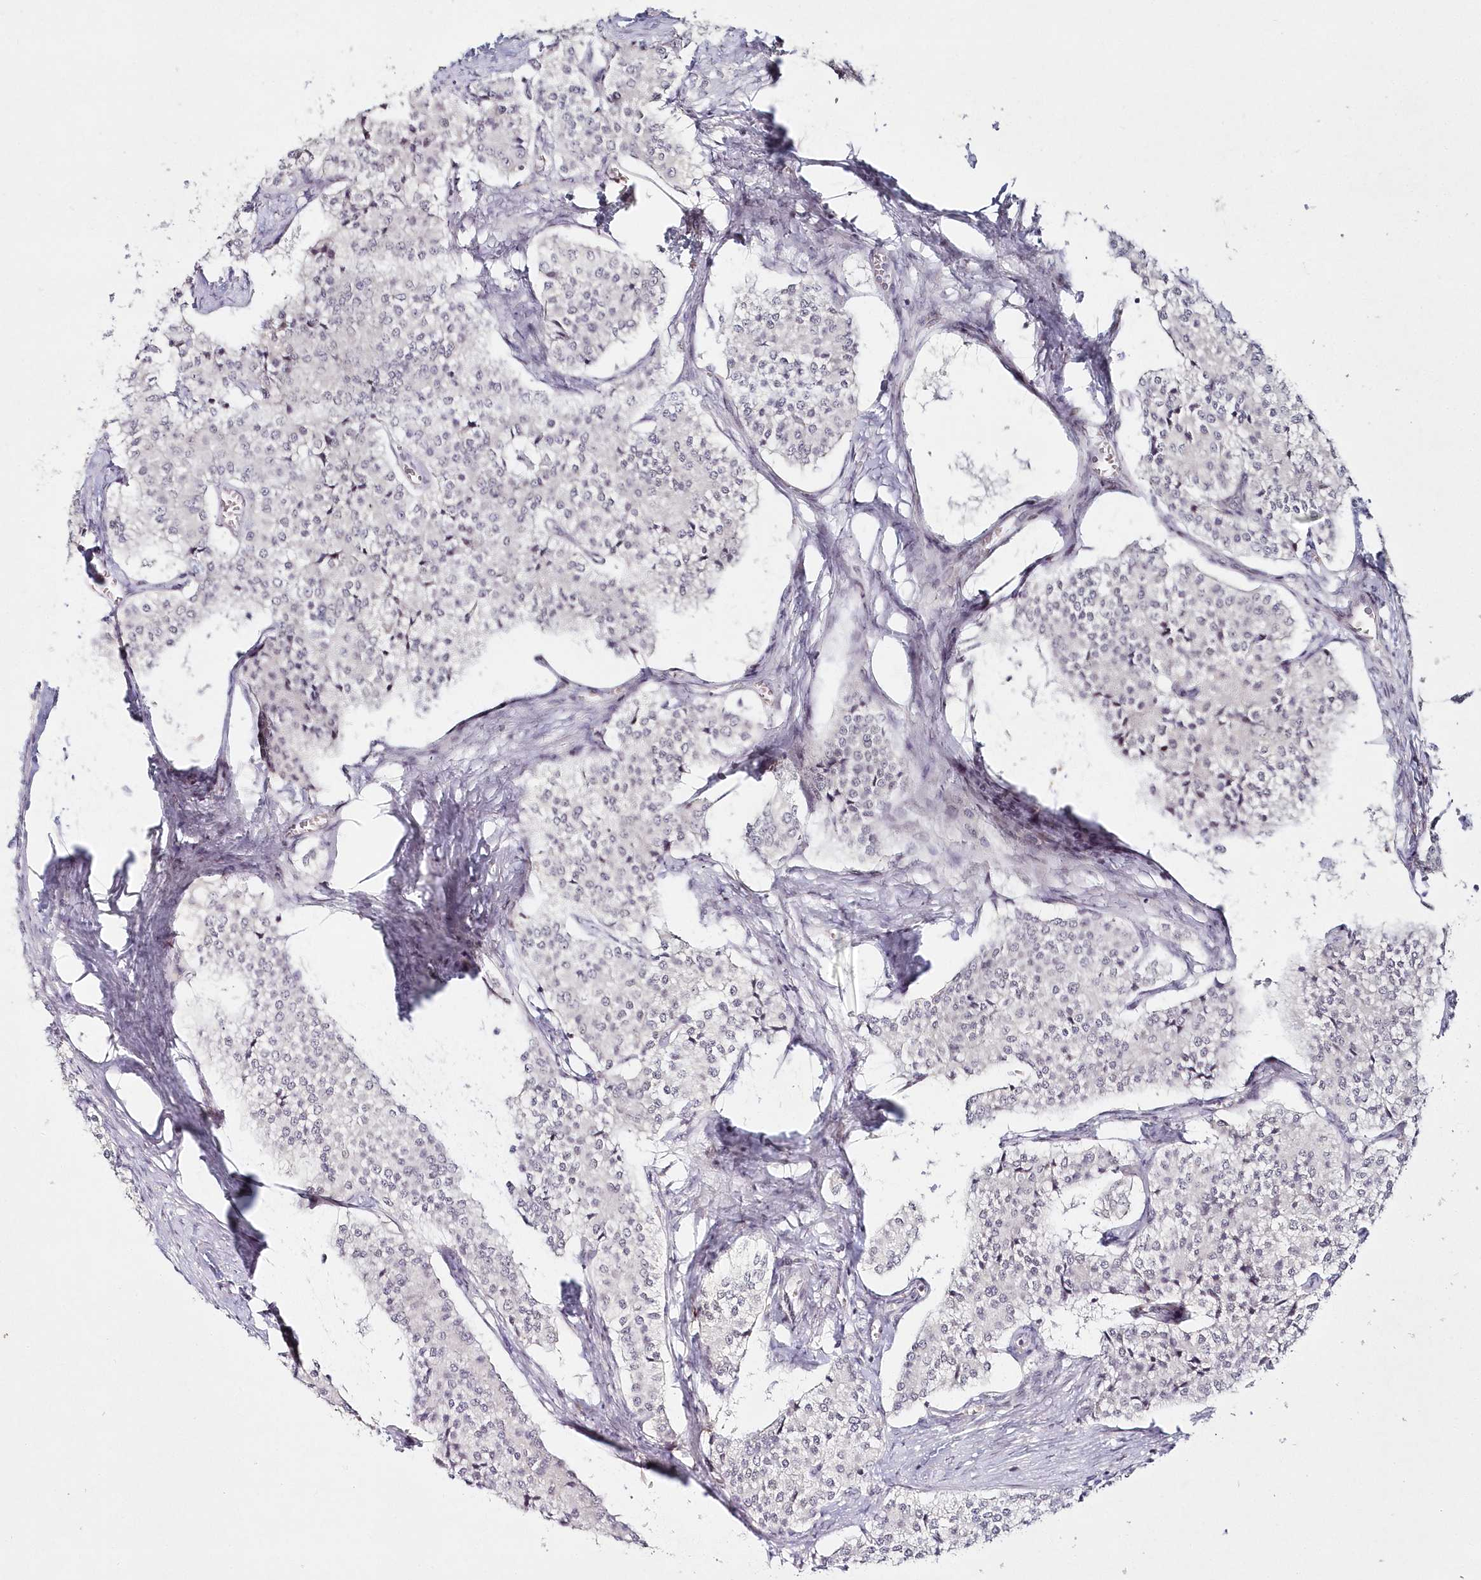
{"staining": {"intensity": "negative", "quantity": "none", "location": "none"}, "tissue": "carcinoid", "cell_type": "Tumor cells", "image_type": "cancer", "snomed": [{"axis": "morphology", "description": "Carcinoid, malignant, NOS"}, {"axis": "topography", "description": "Colon"}], "caption": "The image shows no significant staining in tumor cells of carcinoid.", "gene": "HYCC2", "patient": {"sex": "female", "age": 52}}